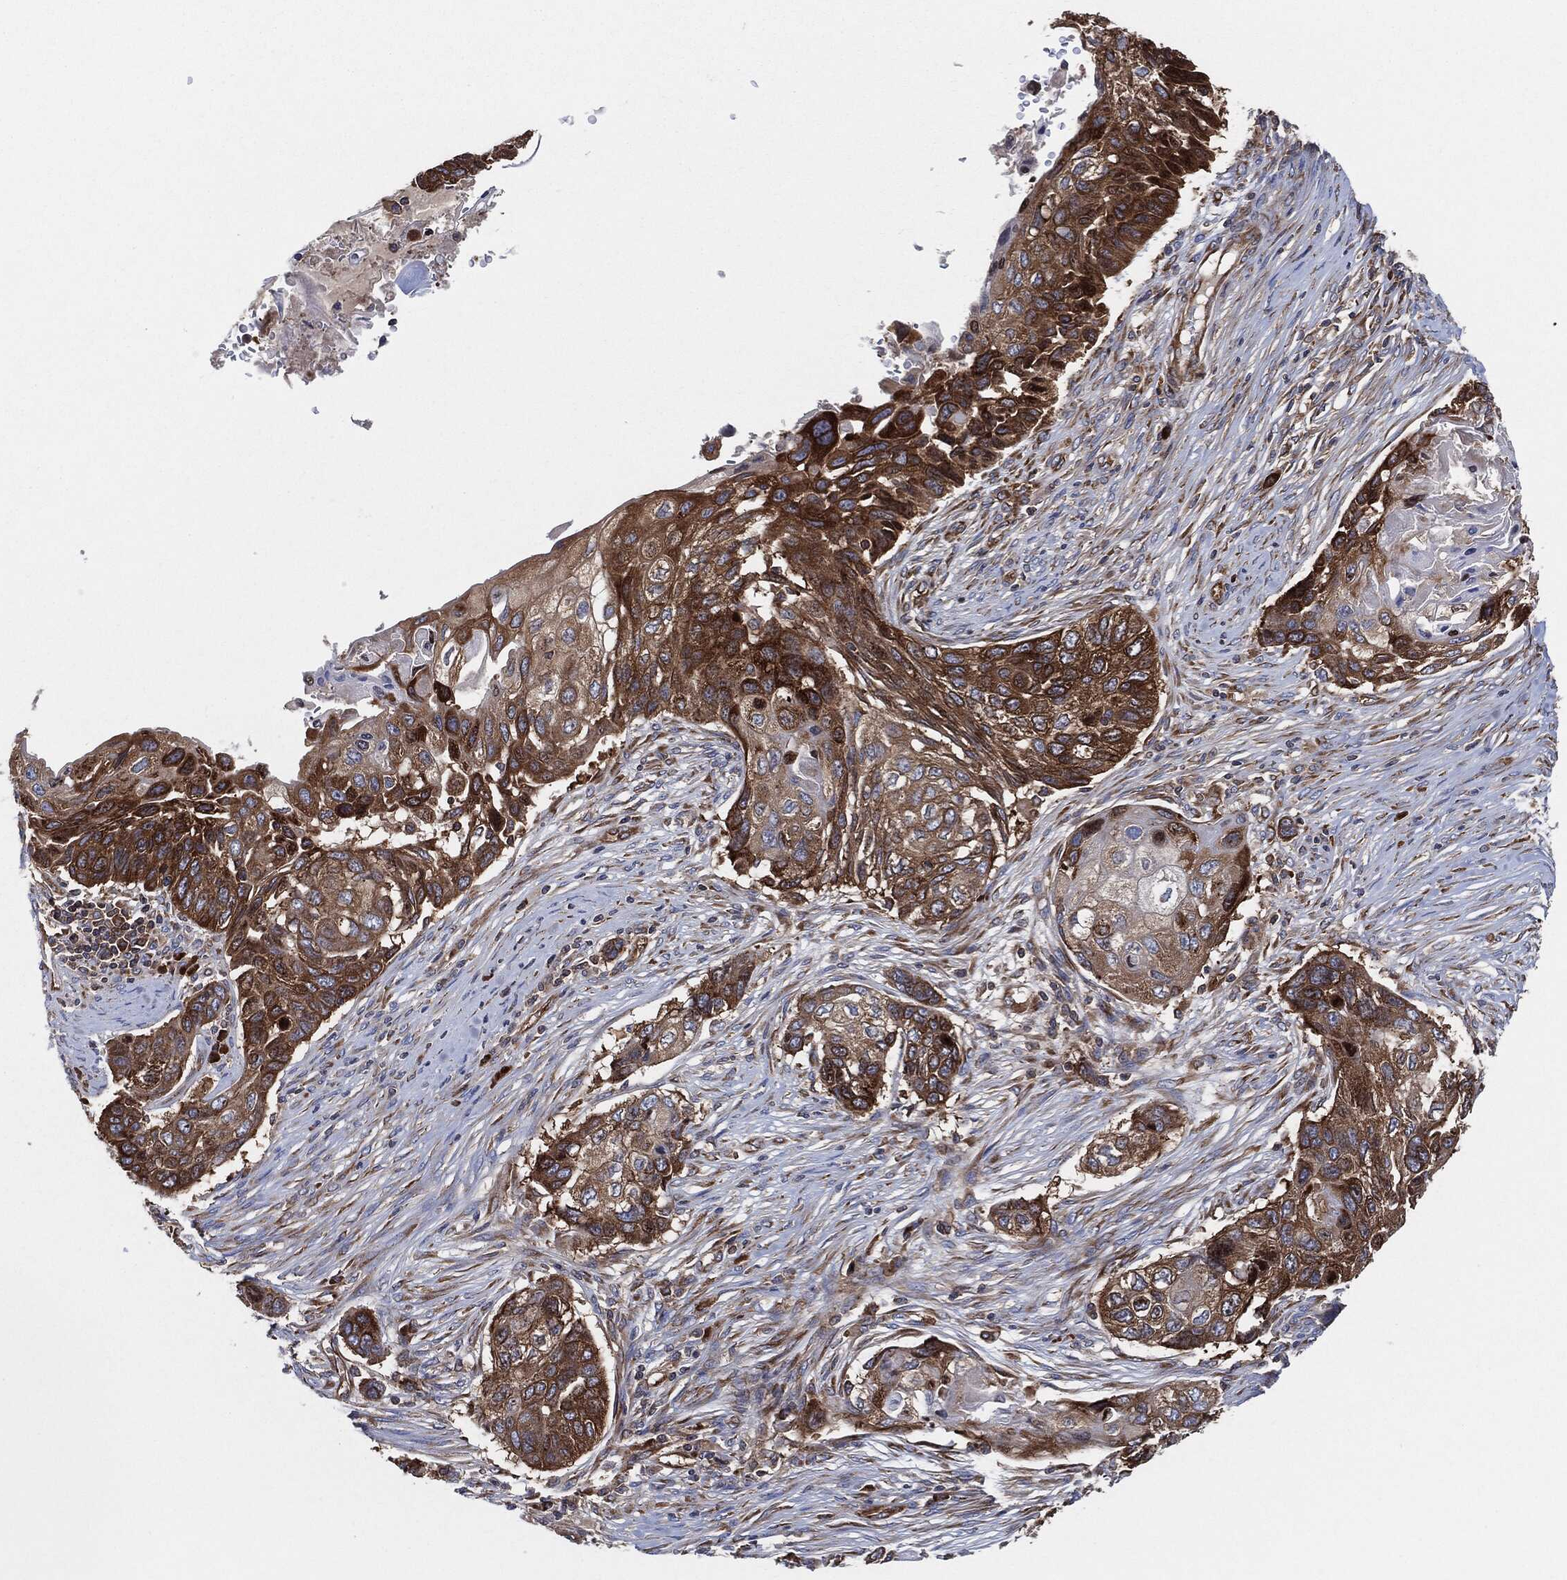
{"staining": {"intensity": "strong", "quantity": ">75%", "location": "cytoplasmic/membranous"}, "tissue": "lung cancer", "cell_type": "Tumor cells", "image_type": "cancer", "snomed": [{"axis": "morphology", "description": "Normal tissue, NOS"}, {"axis": "morphology", "description": "Squamous cell carcinoma, NOS"}, {"axis": "topography", "description": "Bronchus"}, {"axis": "topography", "description": "Lung"}], "caption": "An image of lung cancer (squamous cell carcinoma) stained for a protein displays strong cytoplasmic/membranous brown staining in tumor cells.", "gene": "EIF2S2", "patient": {"sex": "male", "age": 69}}